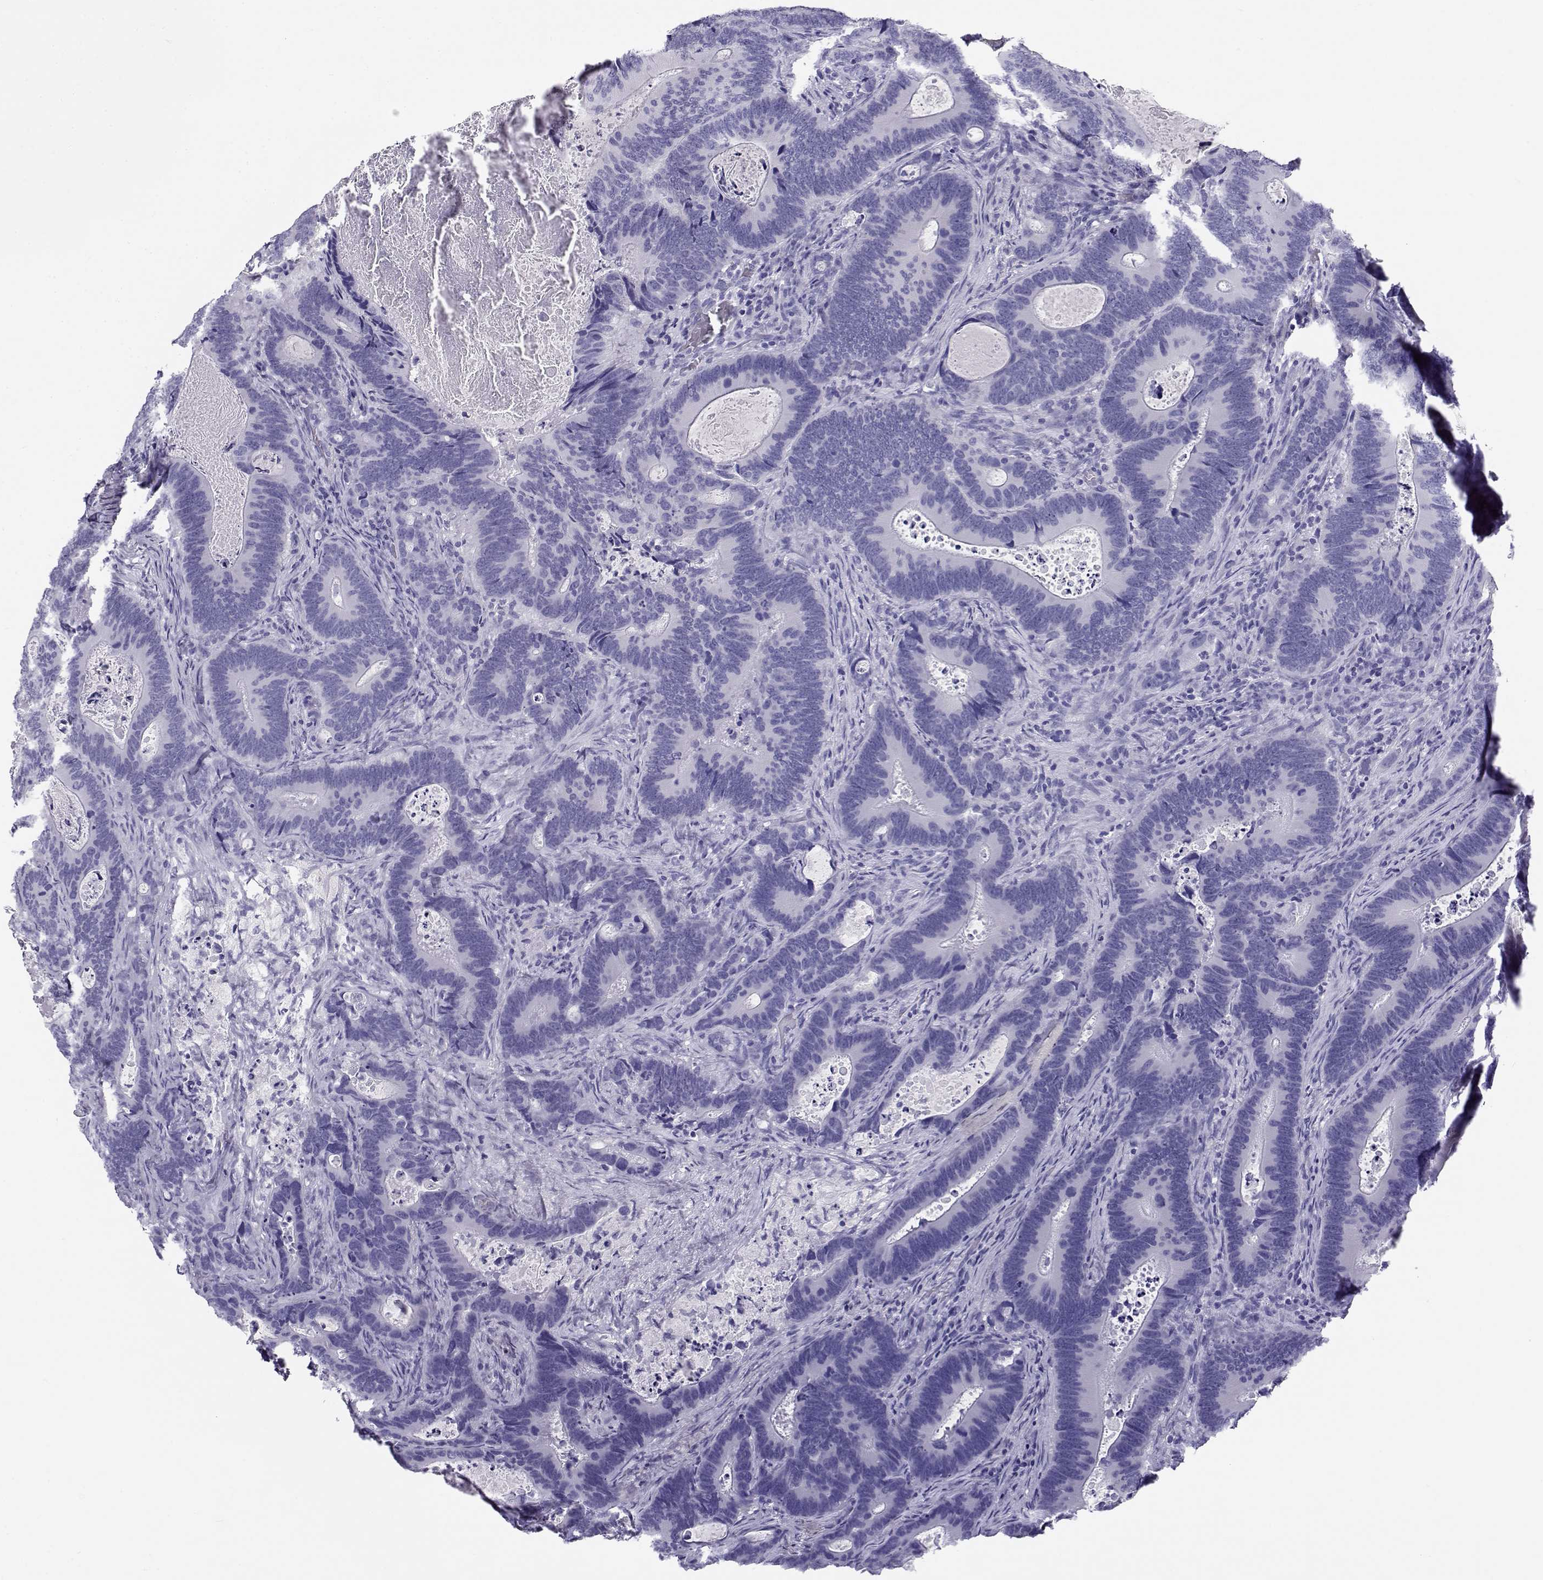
{"staining": {"intensity": "negative", "quantity": "none", "location": "none"}, "tissue": "colorectal cancer", "cell_type": "Tumor cells", "image_type": "cancer", "snomed": [{"axis": "morphology", "description": "Adenocarcinoma, NOS"}, {"axis": "topography", "description": "Colon"}], "caption": "The histopathology image demonstrates no staining of tumor cells in colorectal cancer (adenocarcinoma).", "gene": "CABS1", "patient": {"sex": "female", "age": 82}}